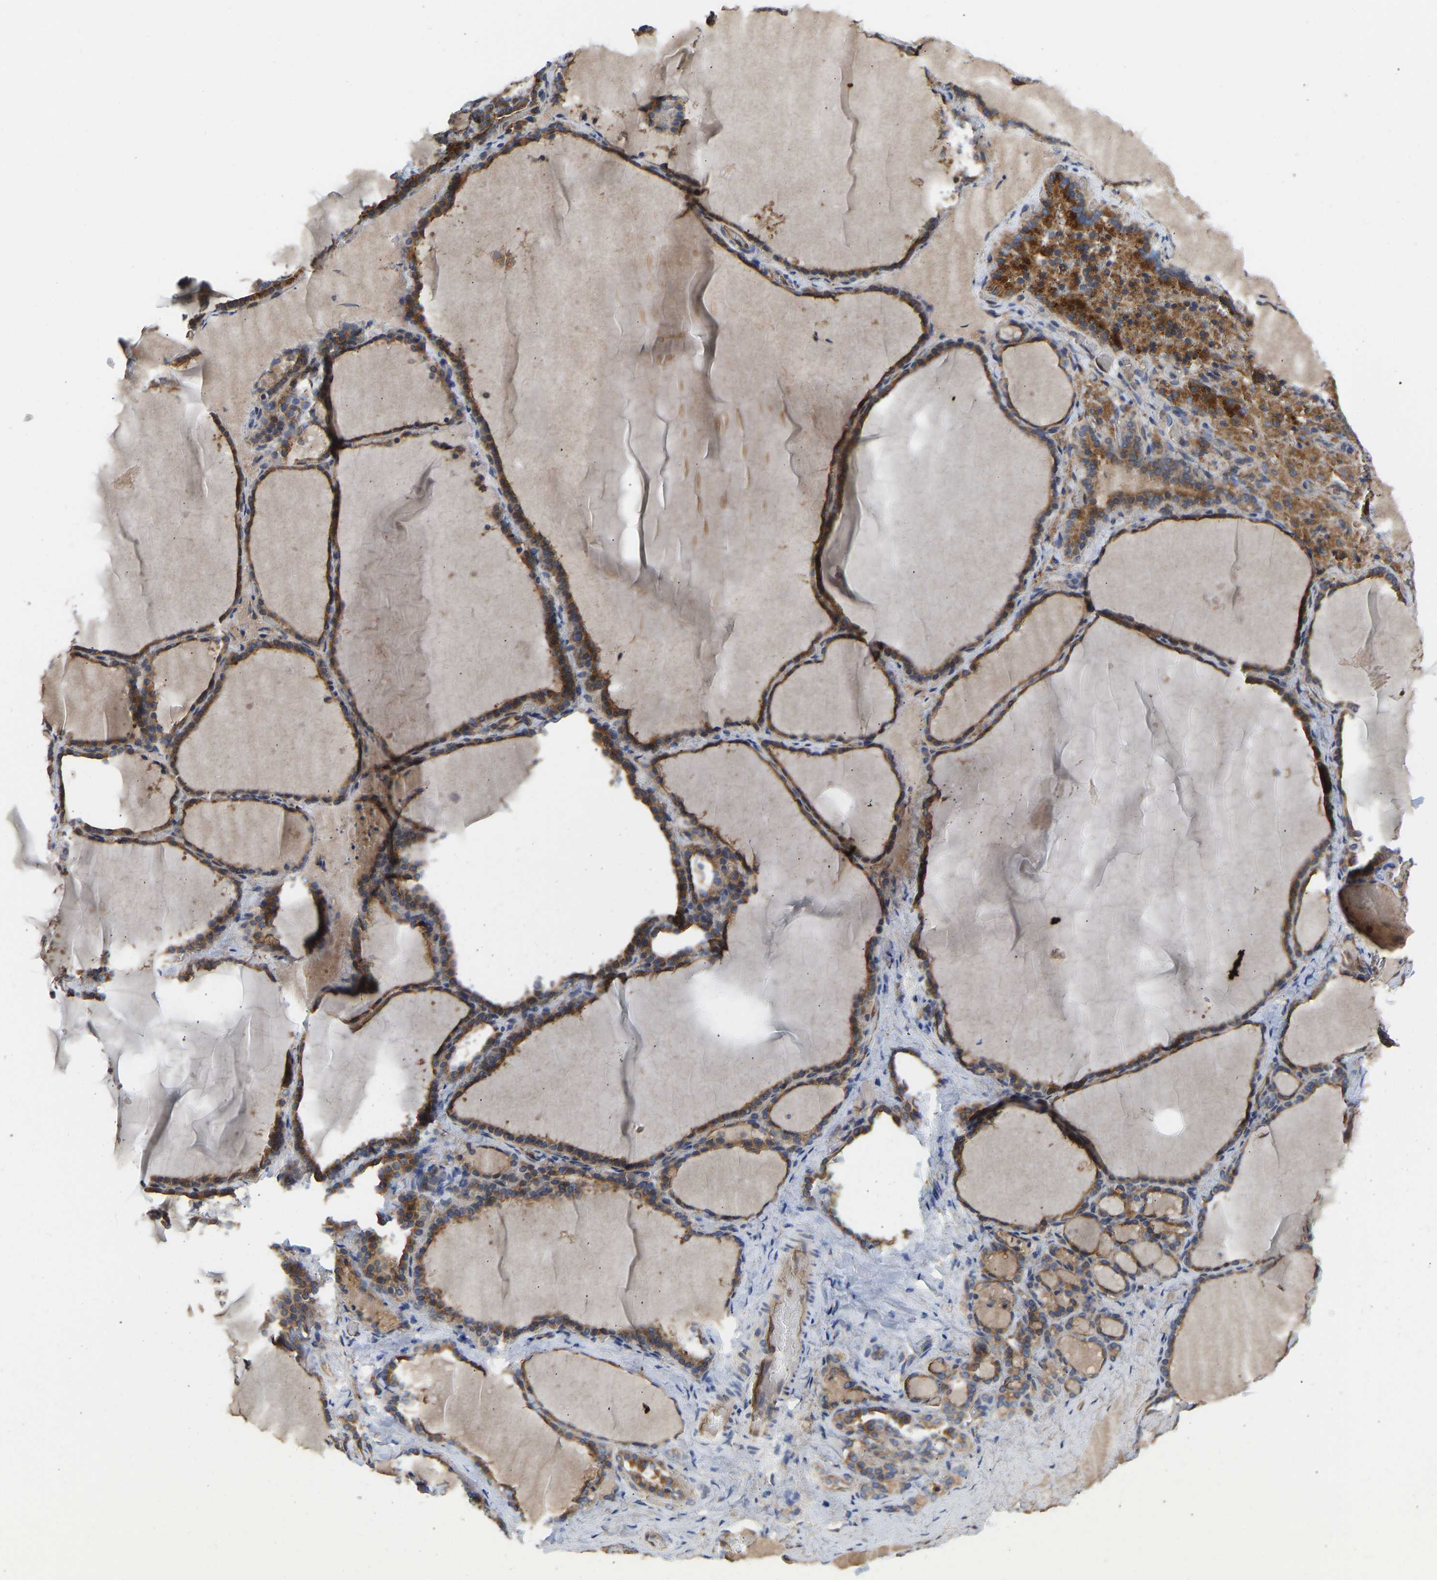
{"staining": {"intensity": "moderate", "quantity": ">75%", "location": "cytoplasmic/membranous"}, "tissue": "thyroid gland", "cell_type": "Glandular cells", "image_type": "normal", "snomed": [{"axis": "morphology", "description": "Normal tissue, NOS"}, {"axis": "topography", "description": "Thyroid gland"}], "caption": "Human thyroid gland stained for a protein (brown) reveals moderate cytoplasmic/membranous positive positivity in about >75% of glandular cells.", "gene": "FLNB", "patient": {"sex": "female", "age": 28}}